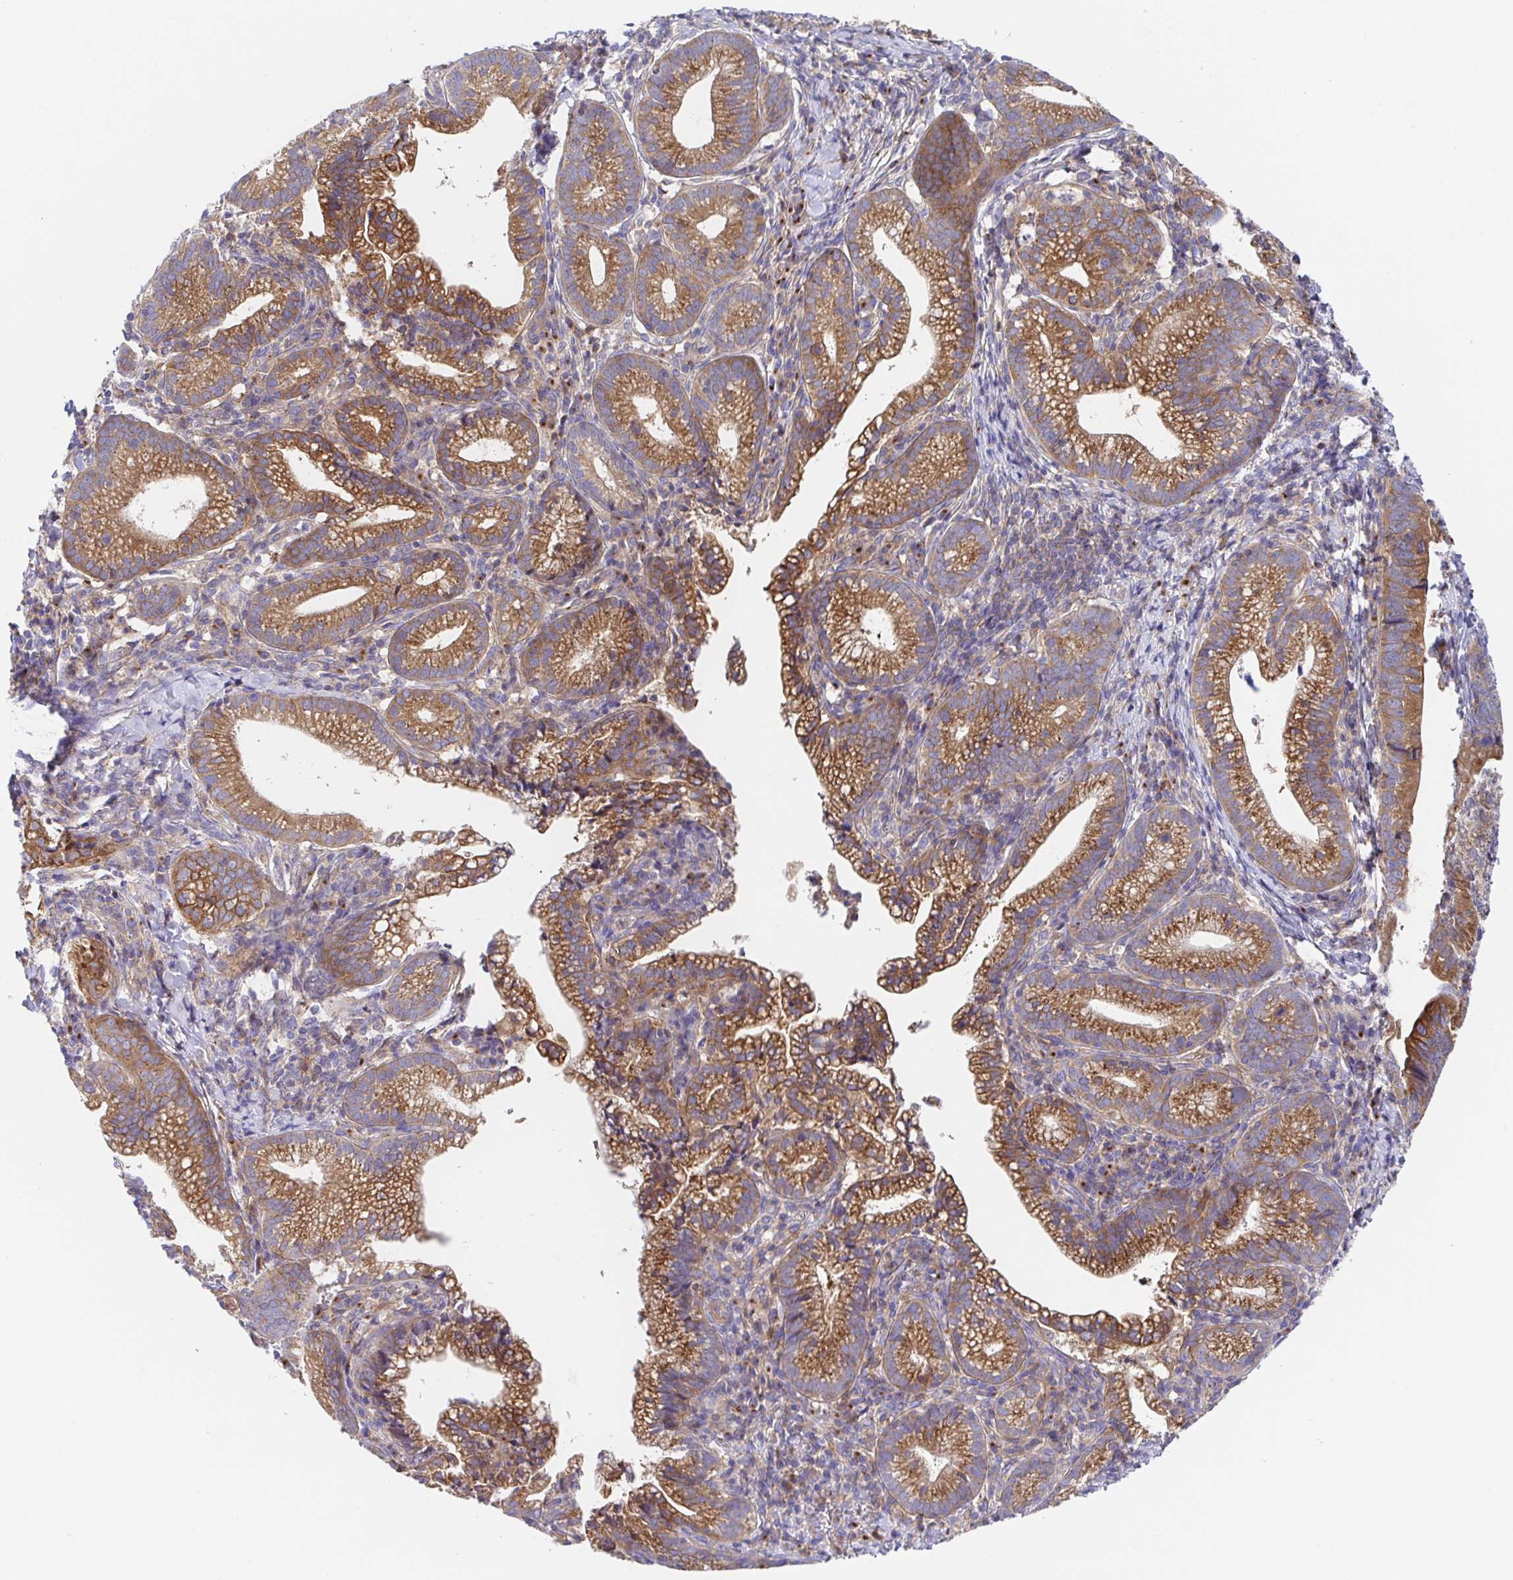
{"staining": {"intensity": "strong", "quantity": ">75%", "location": "cytoplasmic/membranous"}, "tissue": "cervical cancer", "cell_type": "Tumor cells", "image_type": "cancer", "snomed": [{"axis": "morphology", "description": "Normal tissue, NOS"}, {"axis": "morphology", "description": "Adenocarcinoma, NOS"}, {"axis": "topography", "description": "Cervix"}], "caption": "Immunohistochemistry staining of cervical cancer (adenocarcinoma), which displays high levels of strong cytoplasmic/membranous expression in approximately >75% of tumor cells indicating strong cytoplasmic/membranous protein expression. The staining was performed using DAB (brown) for protein detection and nuclei were counterstained in hematoxylin (blue).", "gene": "GOLGA1", "patient": {"sex": "female", "age": 44}}